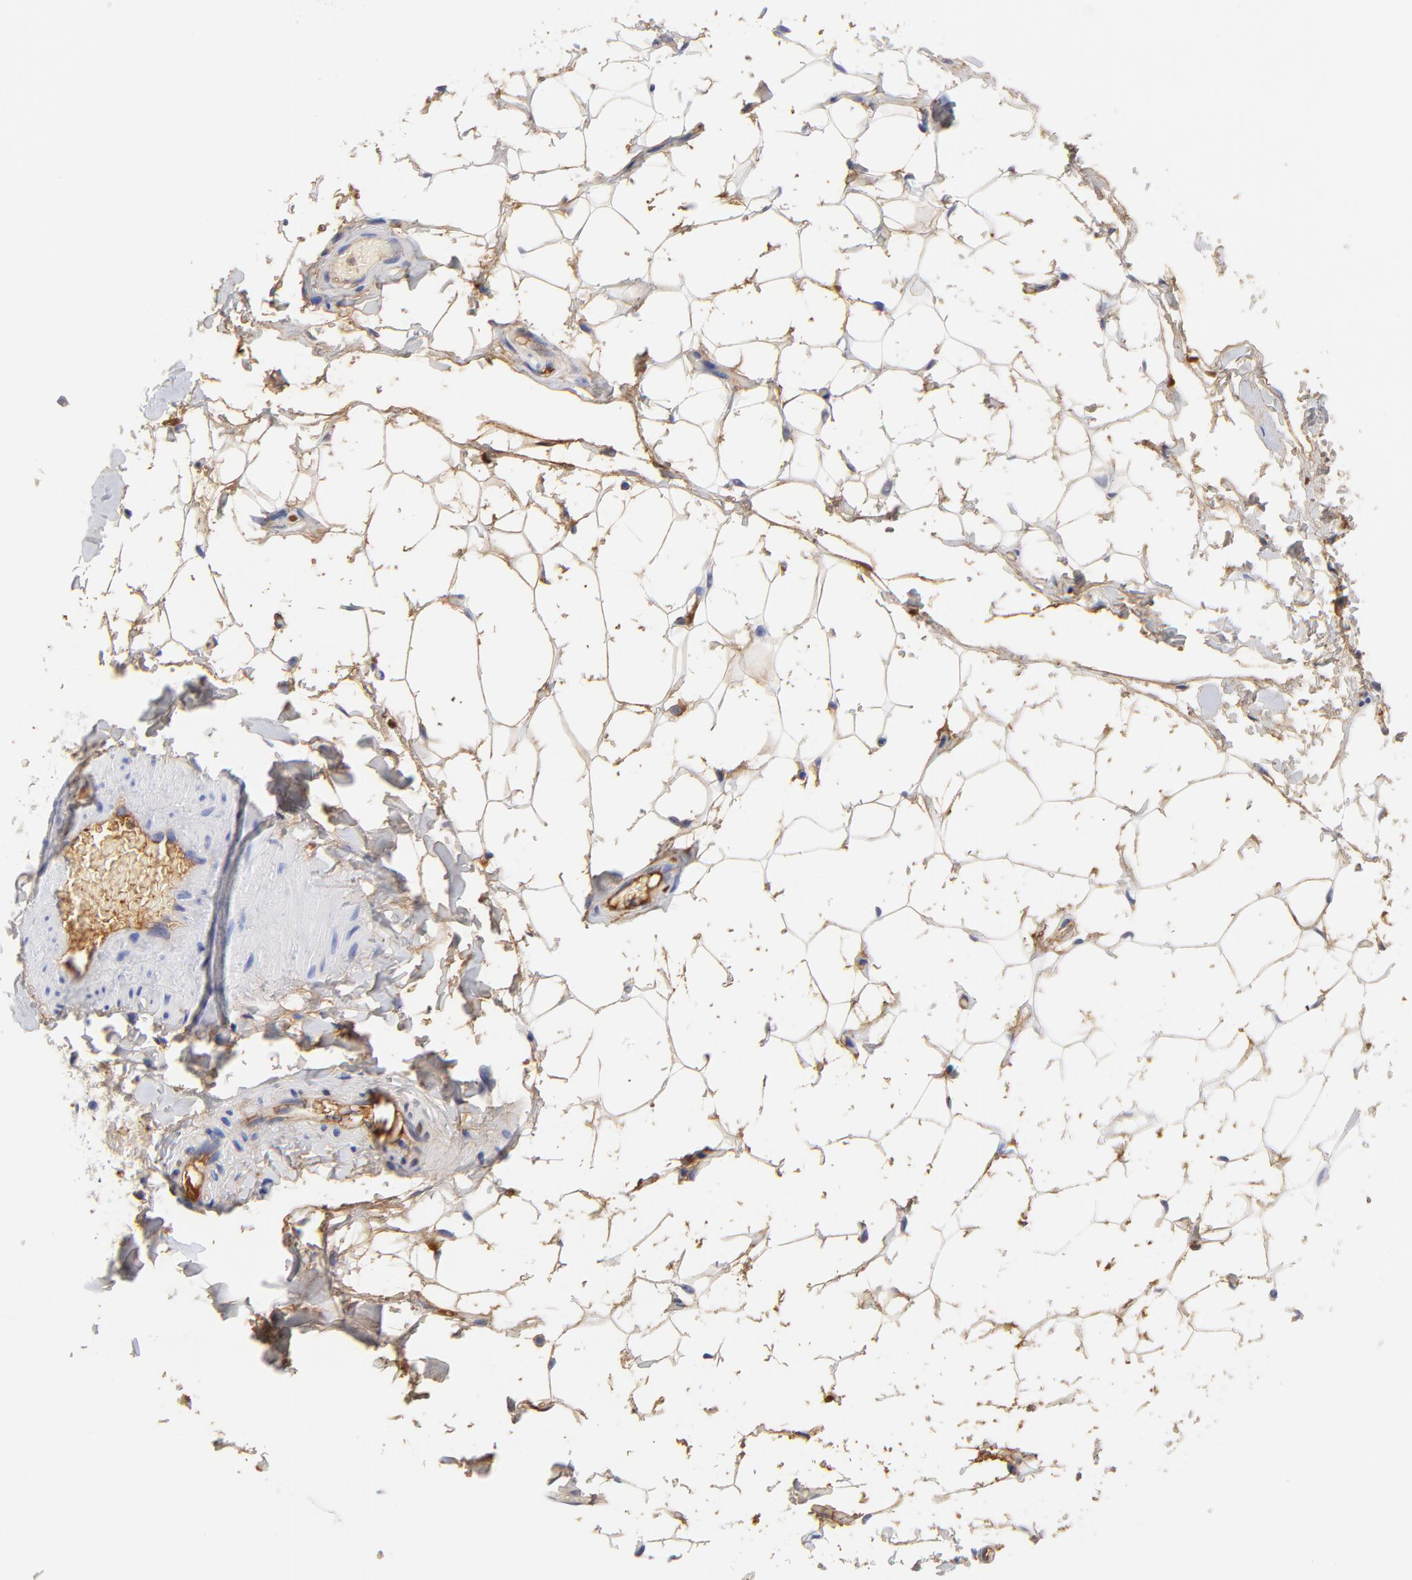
{"staining": {"intensity": "weak", "quantity": "25%-75%", "location": "cytoplasmic/membranous"}, "tissue": "adipose tissue", "cell_type": "Adipocytes", "image_type": "normal", "snomed": [{"axis": "morphology", "description": "Normal tissue, NOS"}, {"axis": "topography", "description": "Soft tissue"}], "caption": "Immunohistochemical staining of unremarkable adipose tissue demonstrates 25%-75% levels of weak cytoplasmic/membranous protein staining in about 25%-75% of adipocytes.", "gene": "IGLV3", "patient": {"sex": "male", "age": 26}}